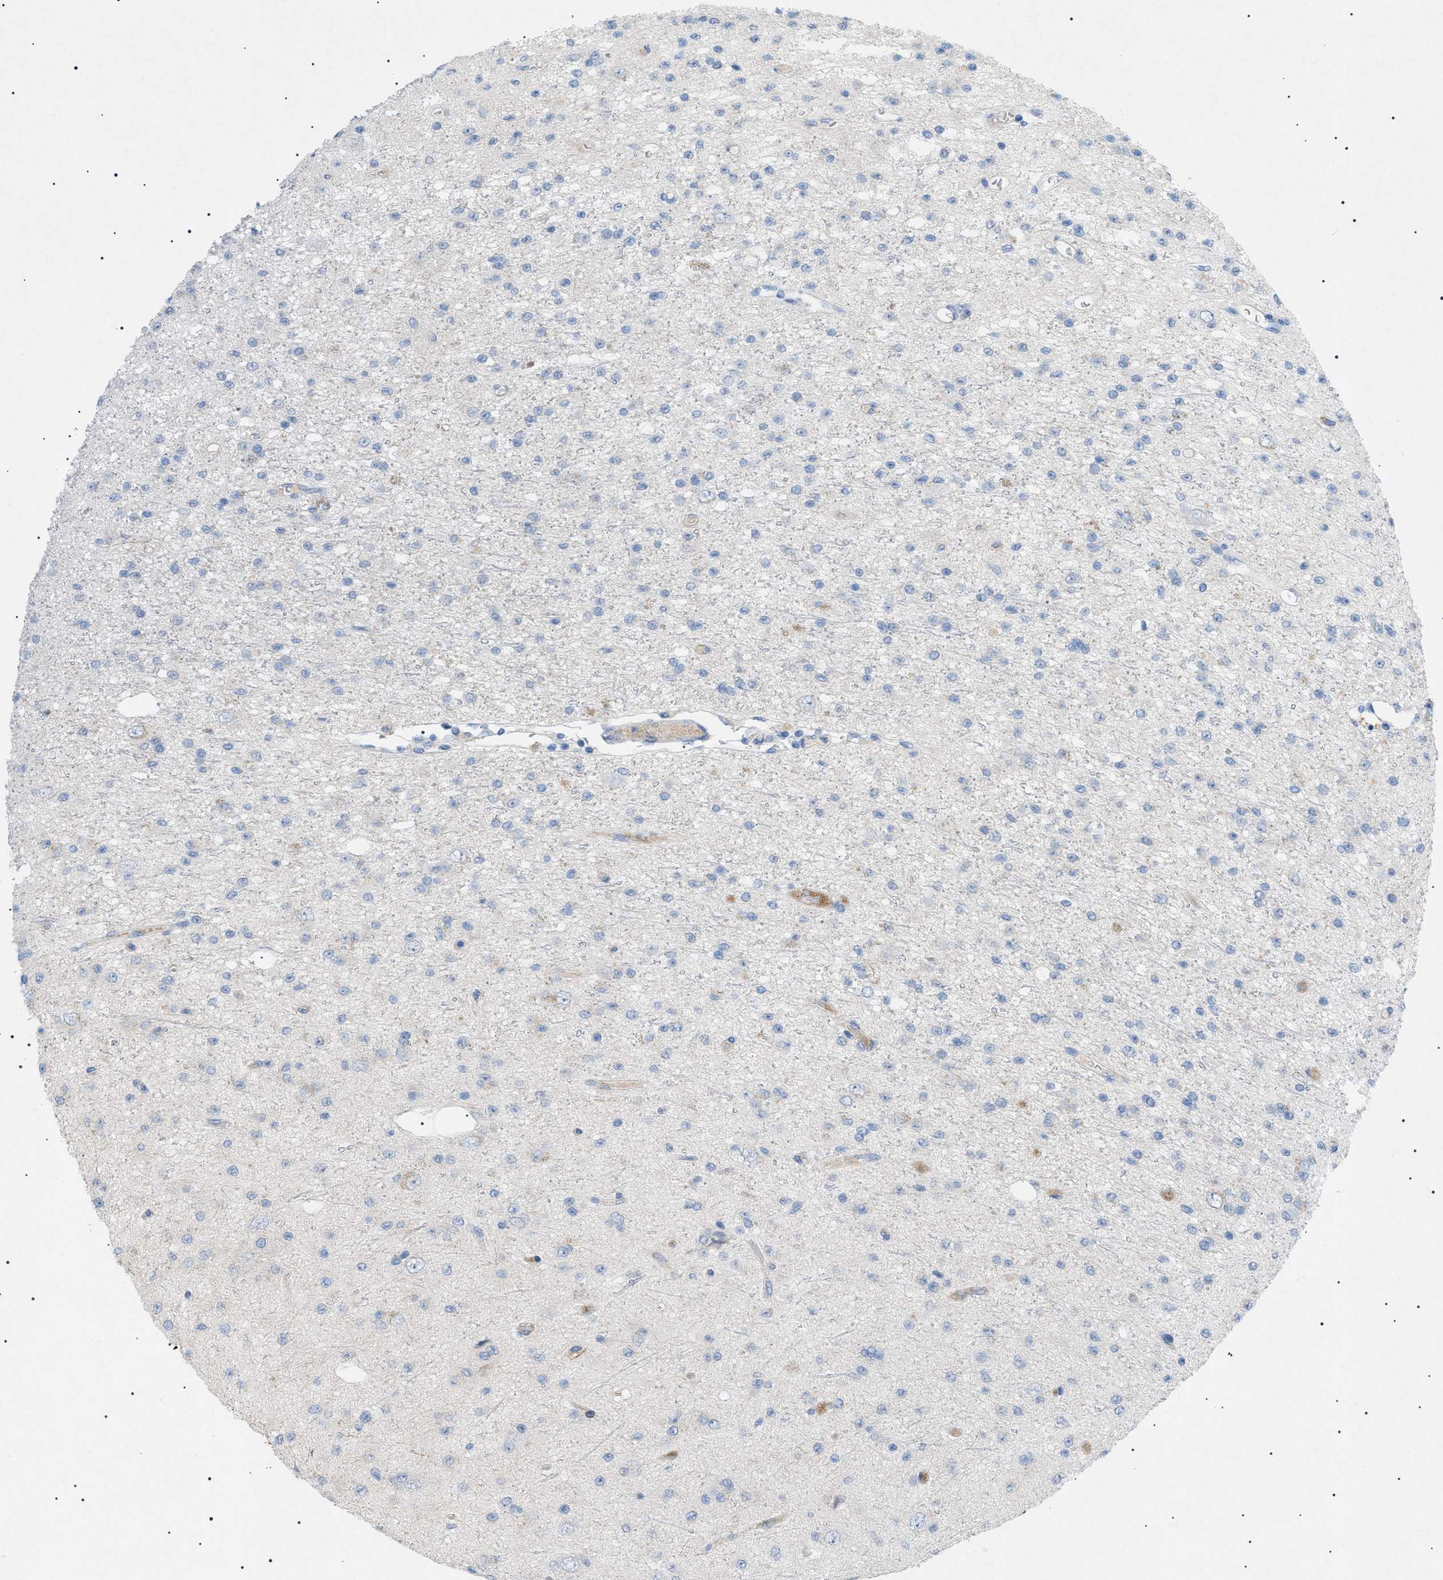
{"staining": {"intensity": "negative", "quantity": "none", "location": "none"}, "tissue": "glioma", "cell_type": "Tumor cells", "image_type": "cancer", "snomed": [{"axis": "morphology", "description": "Glioma, malignant, Low grade"}, {"axis": "topography", "description": "Brain"}], "caption": "High power microscopy histopathology image of an immunohistochemistry (IHC) photomicrograph of malignant glioma (low-grade), revealing no significant expression in tumor cells.", "gene": "ADAMTS1", "patient": {"sex": "male", "age": 38}}